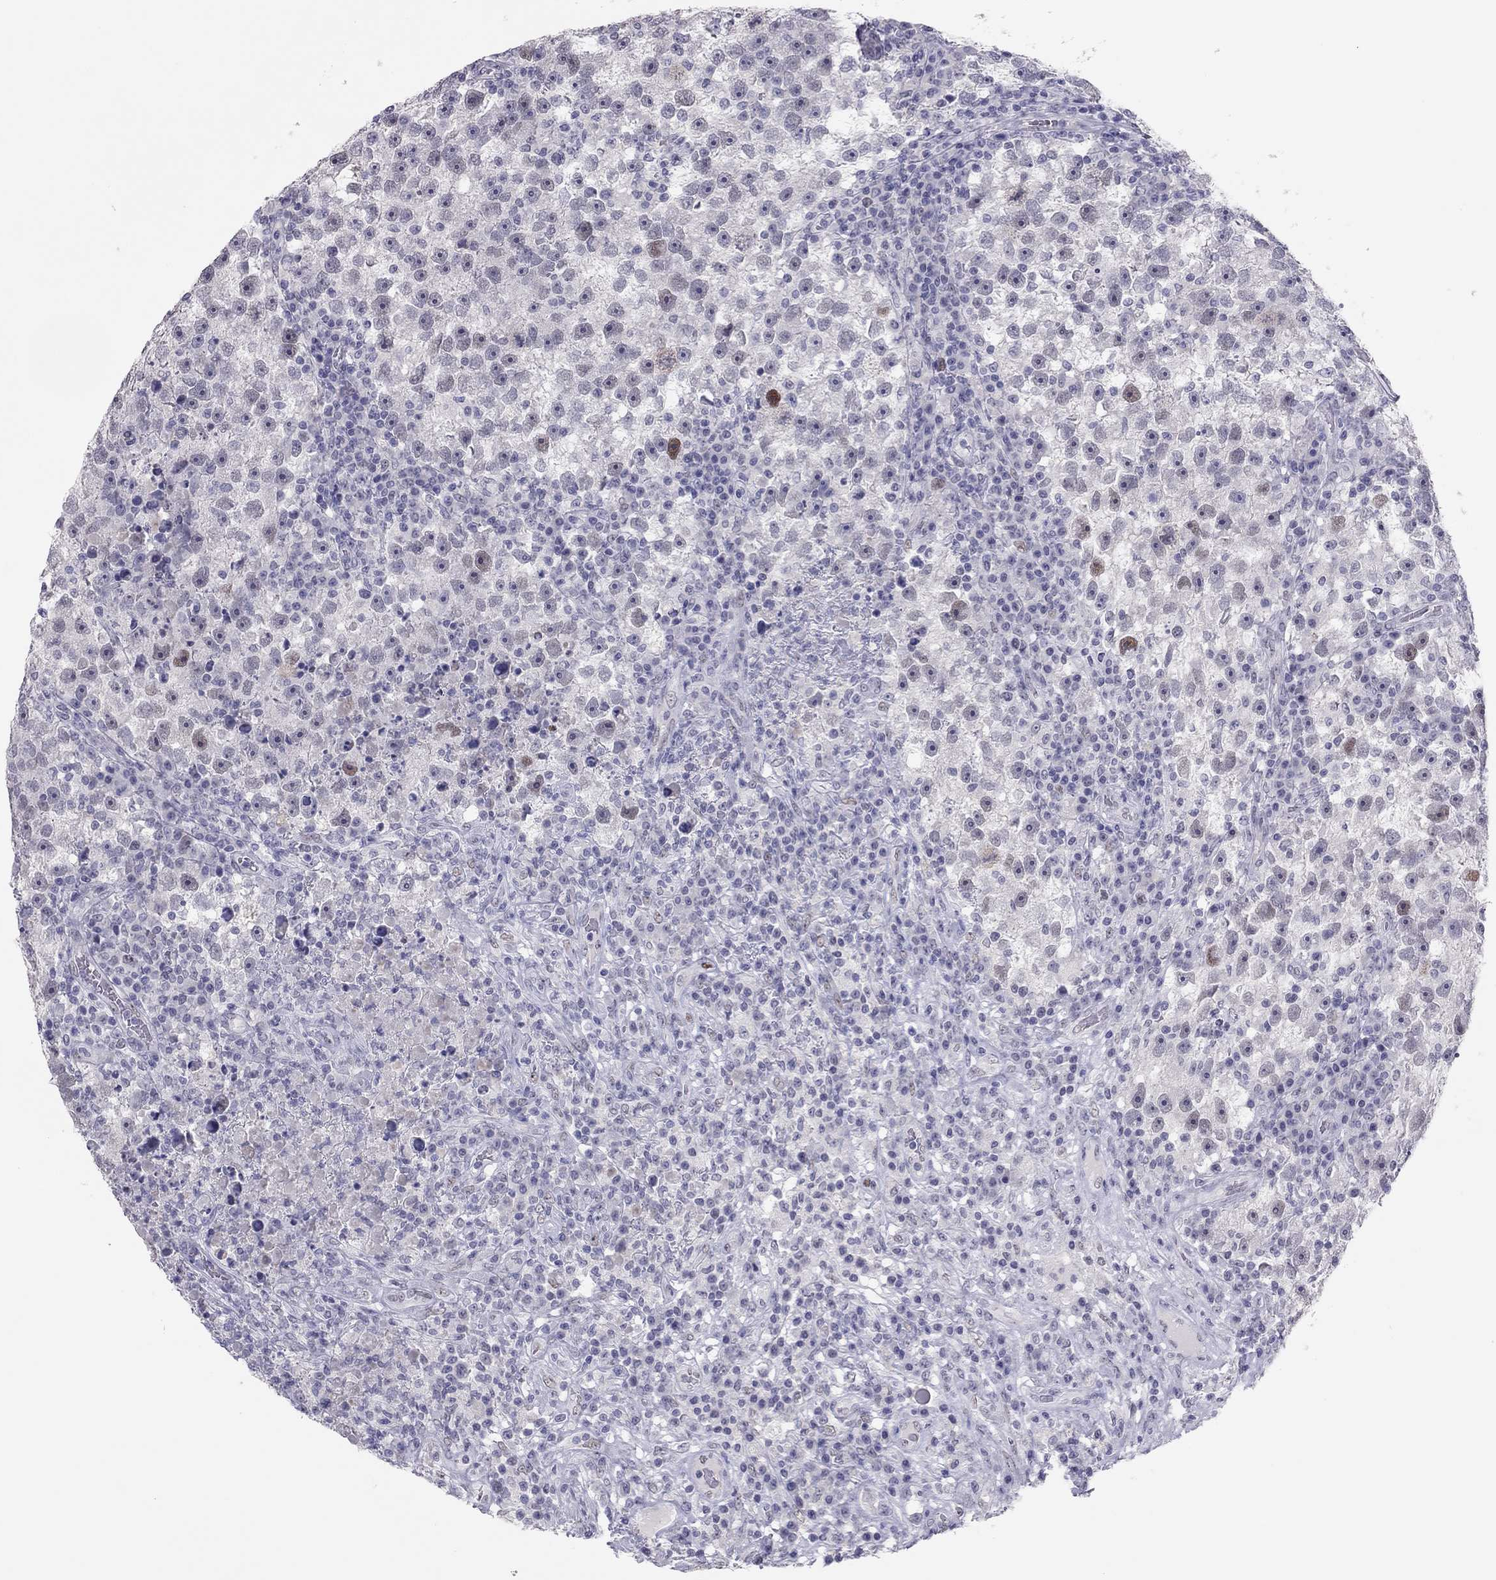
{"staining": {"intensity": "moderate", "quantity": "<25%", "location": "nuclear"}, "tissue": "testis cancer", "cell_type": "Tumor cells", "image_type": "cancer", "snomed": [{"axis": "morphology", "description": "Seminoma, NOS"}, {"axis": "topography", "description": "Testis"}], "caption": "The immunohistochemical stain highlights moderate nuclear positivity in tumor cells of testis cancer (seminoma) tissue.", "gene": "PHOX2A", "patient": {"sex": "male", "age": 47}}